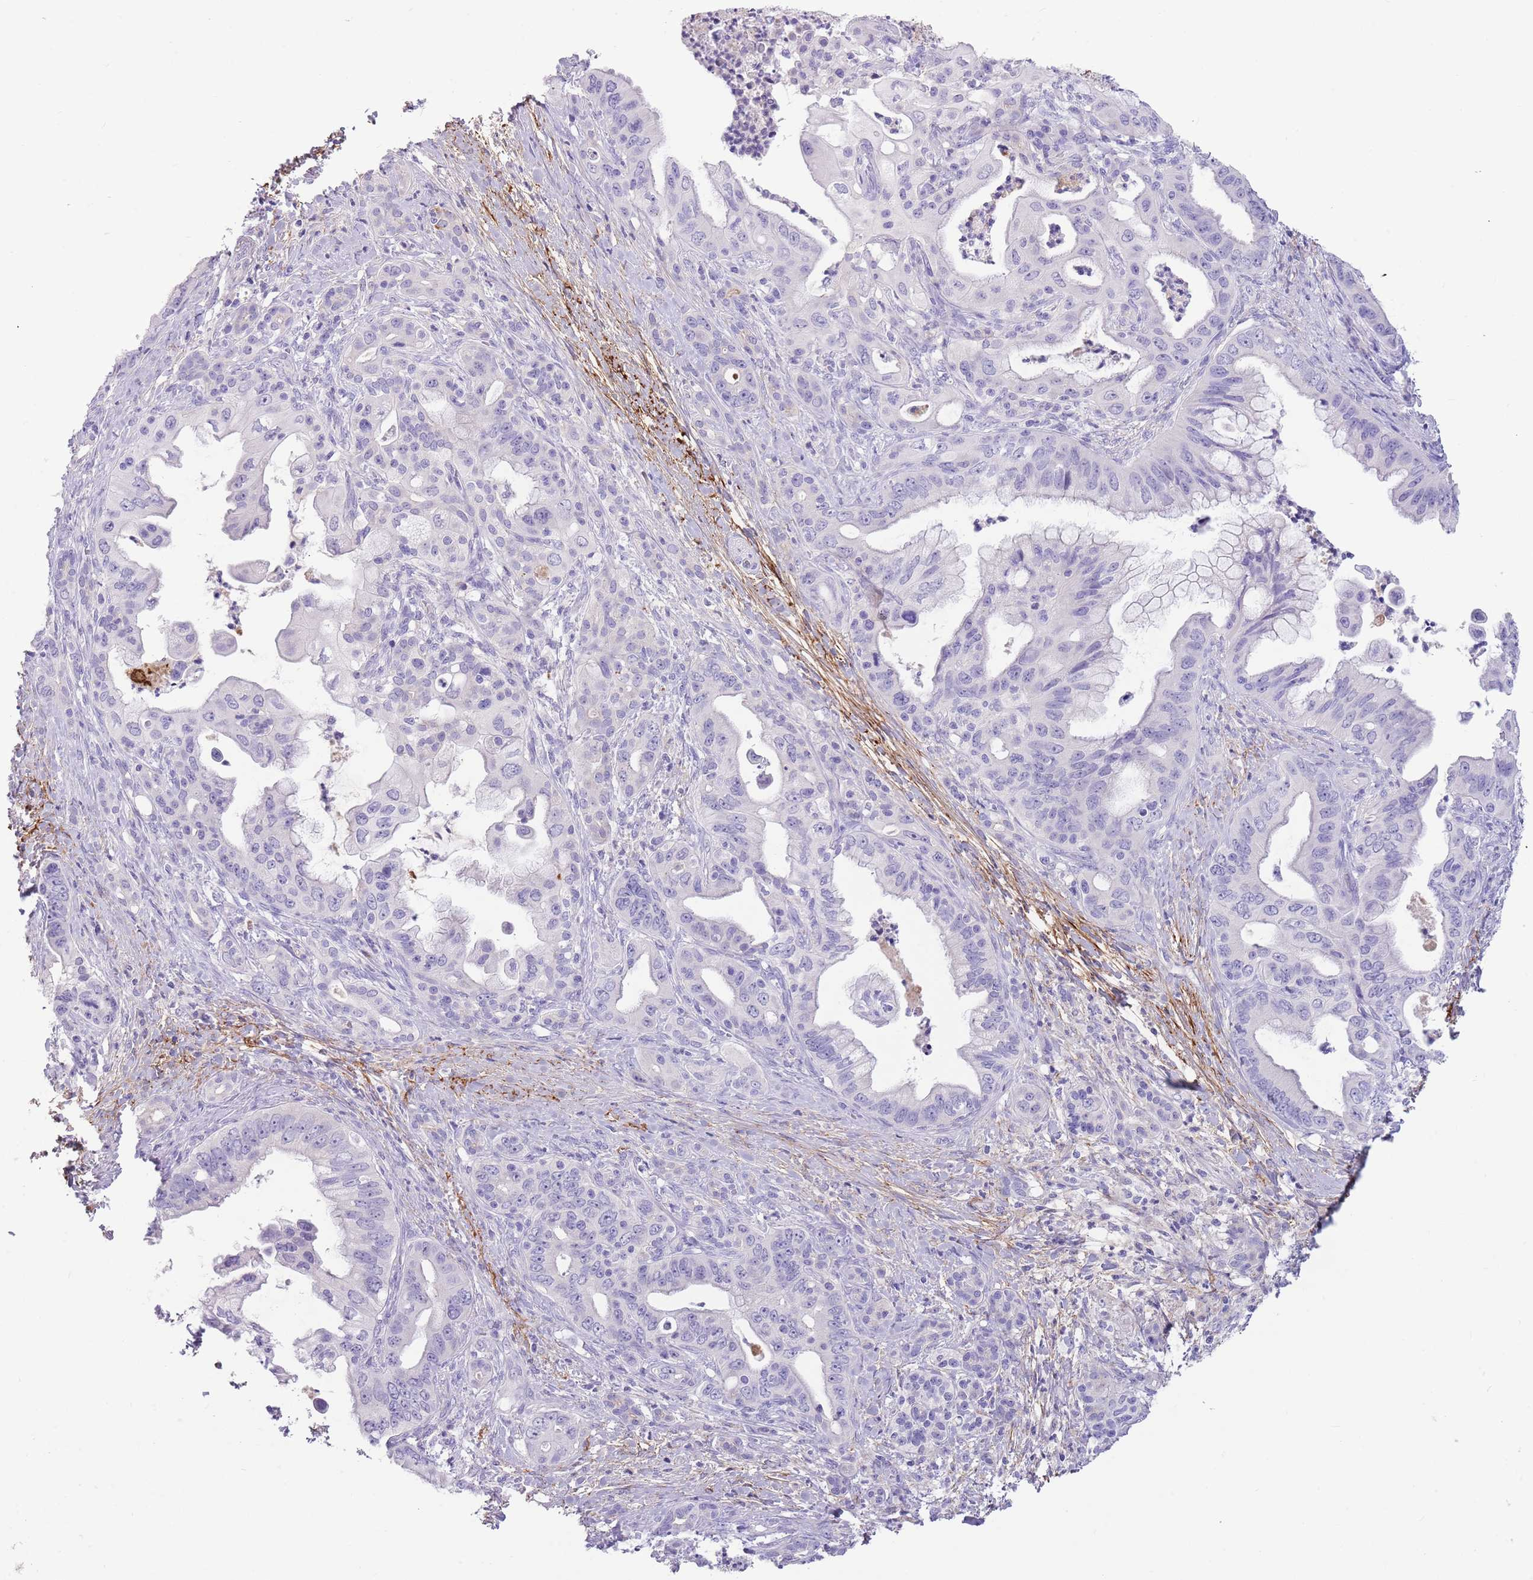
{"staining": {"intensity": "negative", "quantity": "none", "location": "none"}, "tissue": "pancreatic cancer", "cell_type": "Tumor cells", "image_type": "cancer", "snomed": [{"axis": "morphology", "description": "Adenocarcinoma, NOS"}, {"axis": "topography", "description": "Pancreas"}], "caption": "Tumor cells are negative for protein expression in human pancreatic cancer (adenocarcinoma).", "gene": "LEPROTL1", "patient": {"sex": "male", "age": 58}}